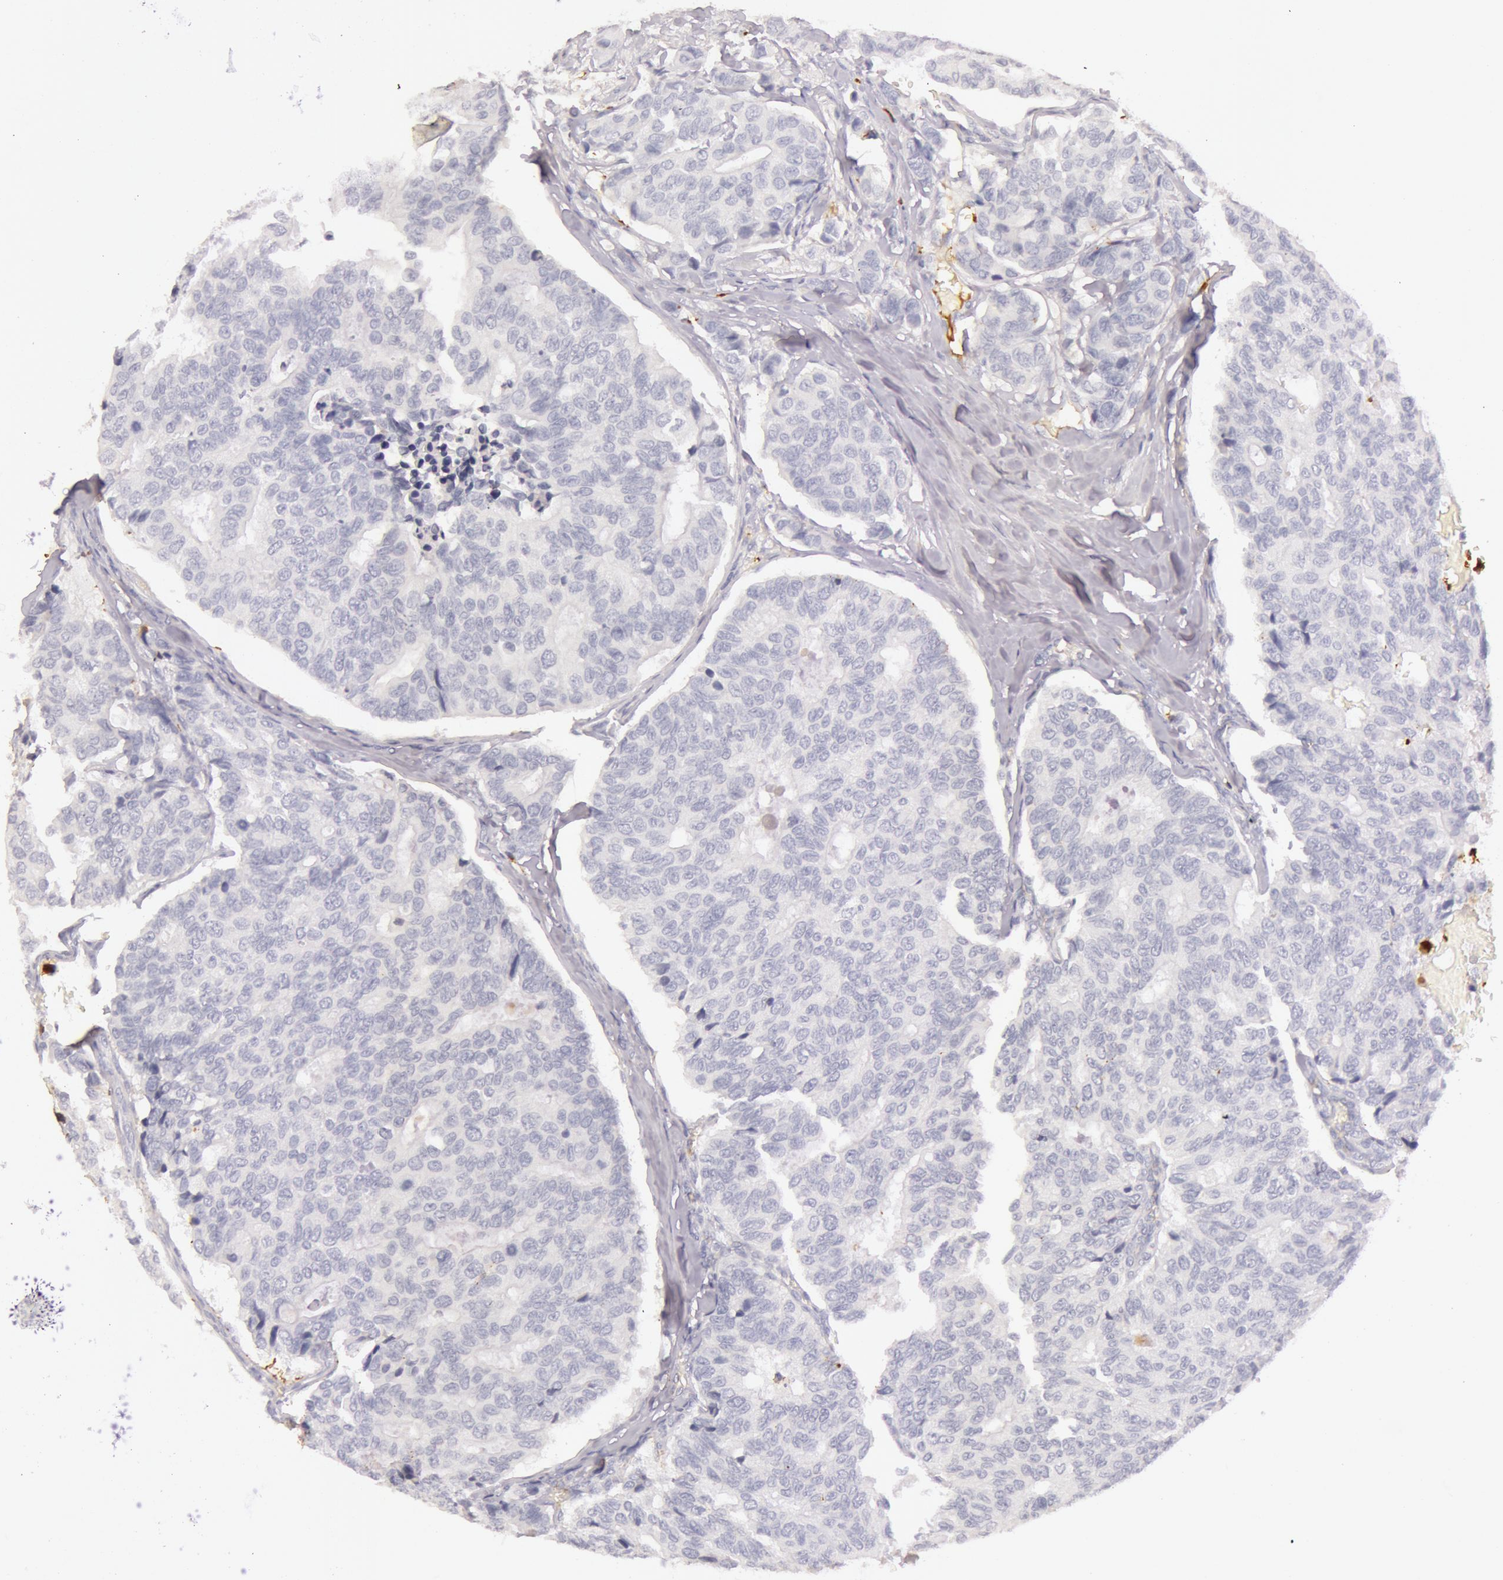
{"staining": {"intensity": "negative", "quantity": "none", "location": "none"}, "tissue": "breast cancer", "cell_type": "Tumor cells", "image_type": "cancer", "snomed": [{"axis": "morphology", "description": "Duct carcinoma"}, {"axis": "topography", "description": "Breast"}], "caption": "Breast intraductal carcinoma stained for a protein using IHC exhibits no positivity tumor cells.", "gene": "C4BPA", "patient": {"sex": "female", "age": 69}}